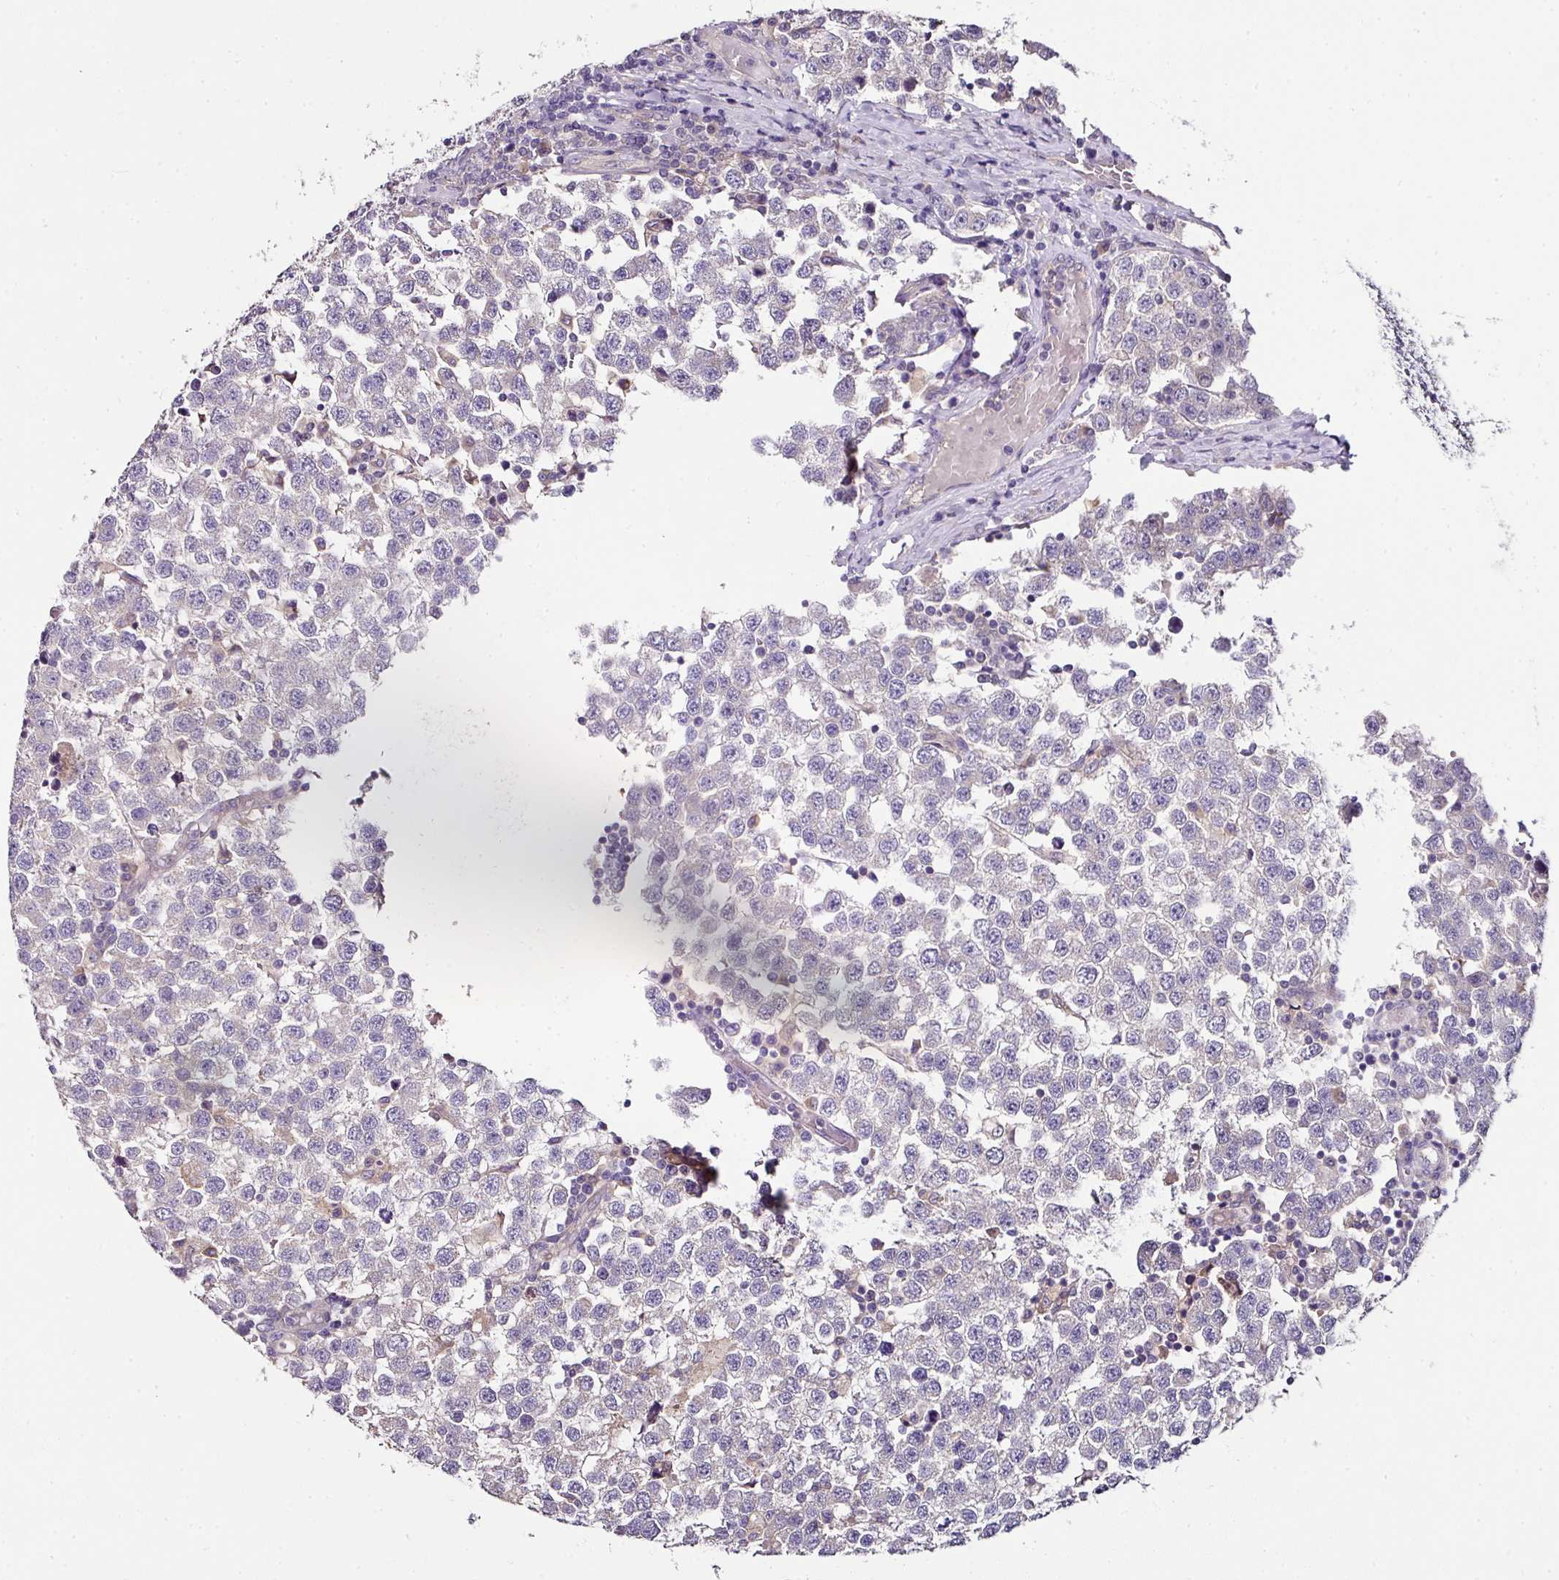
{"staining": {"intensity": "negative", "quantity": "none", "location": "none"}, "tissue": "testis cancer", "cell_type": "Tumor cells", "image_type": "cancer", "snomed": [{"axis": "morphology", "description": "Seminoma, NOS"}, {"axis": "topography", "description": "Testis"}], "caption": "Testis cancer (seminoma) was stained to show a protein in brown. There is no significant staining in tumor cells.", "gene": "SKIC2", "patient": {"sex": "male", "age": 34}}